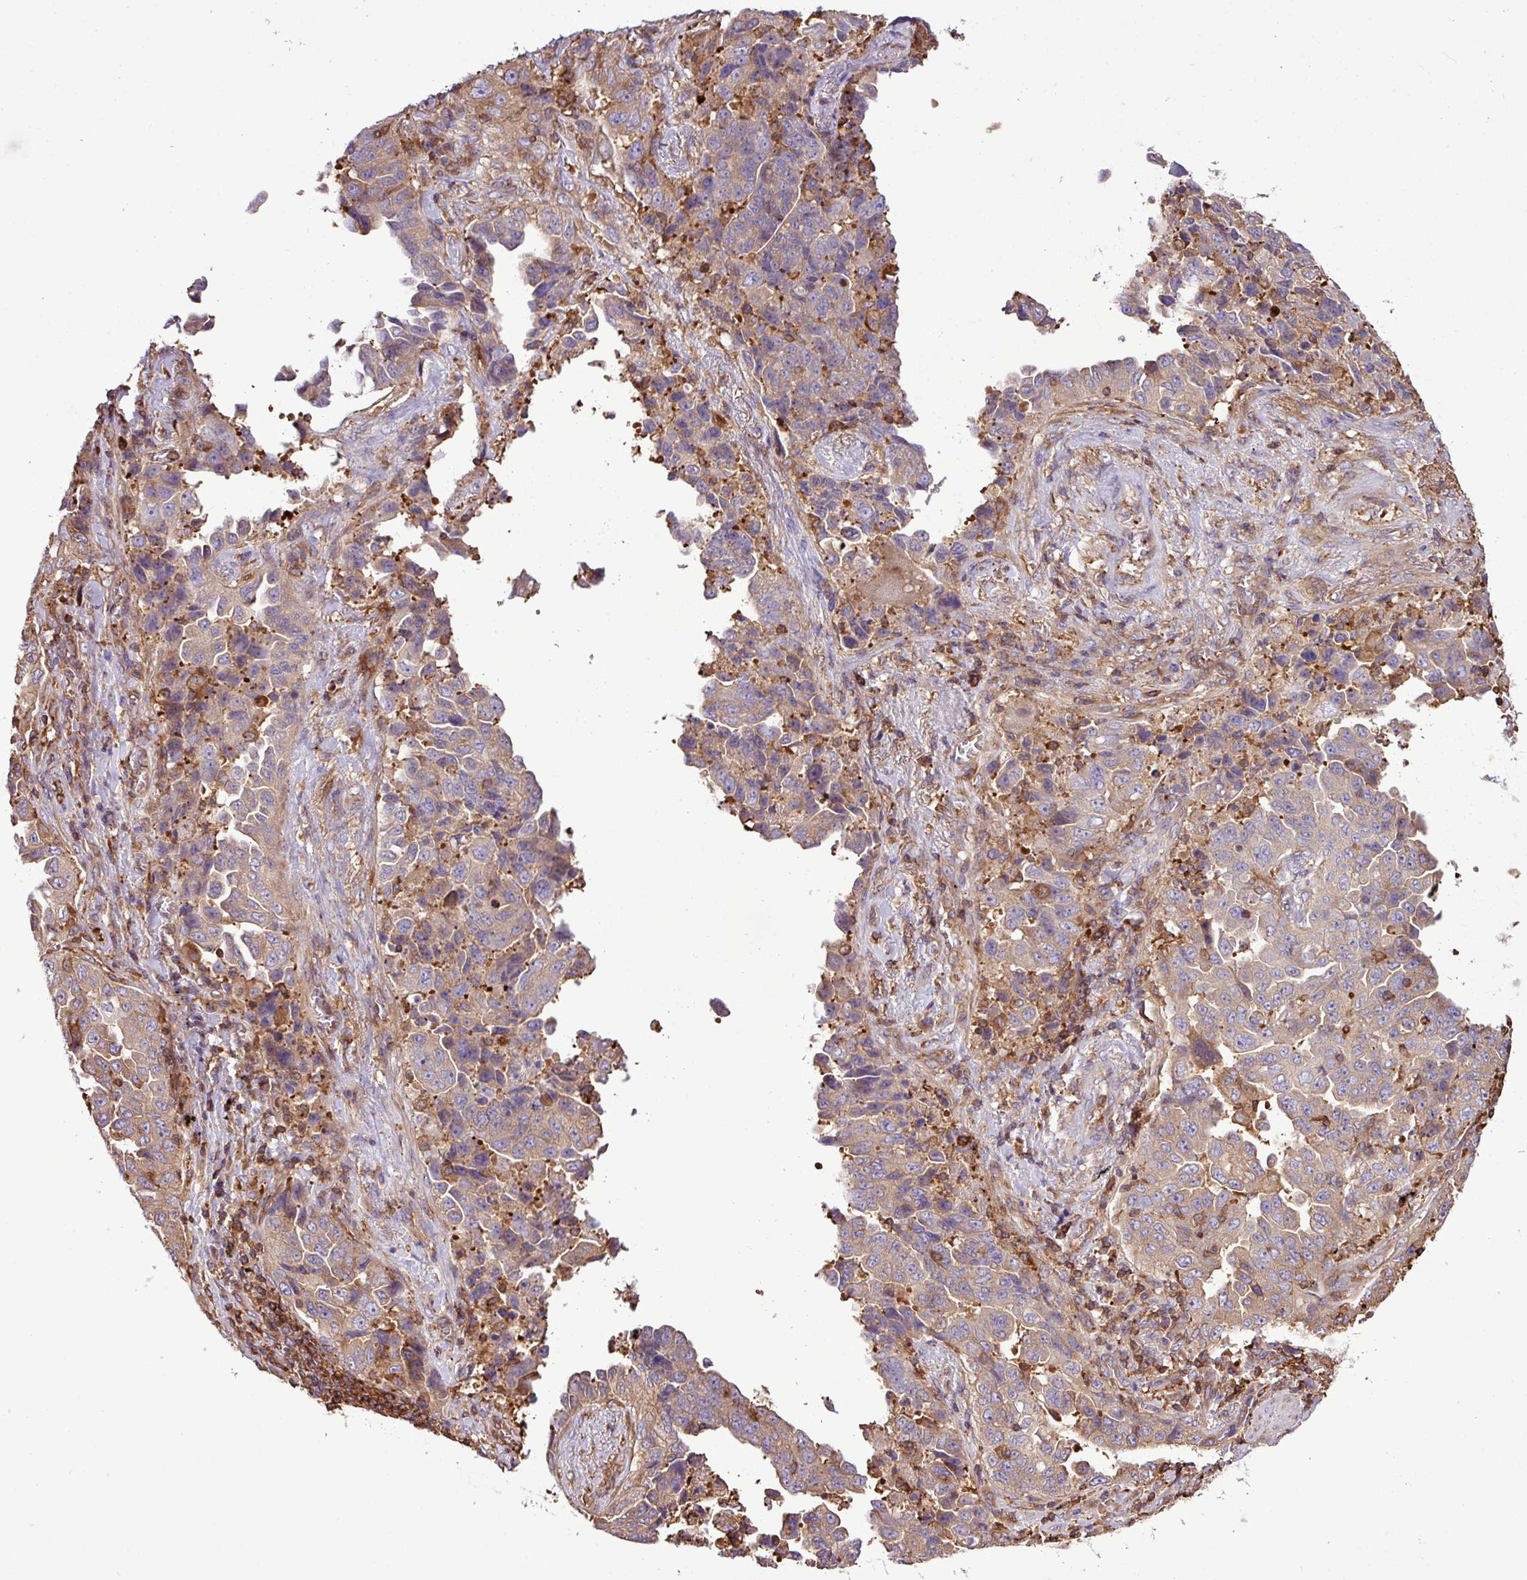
{"staining": {"intensity": "weak", "quantity": "<25%", "location": "cytoplasmic/membranous"}, "tissue": "lung cancer", "cell_type": "Tumor cells", "image_type": "cancer", "snomed": [{"axis": "morphology", "description": "Adenocarcinoma, NOS"}, {"axis": "topography", "description": "Lung"}], "caption": "This is an immunohistochemistry (IHC) micrograph of human lung adenocarcinoma. There is no staining in tumor cells.", "gene": "PGAP6", "patient": {"sex": "female", "age": 51}}